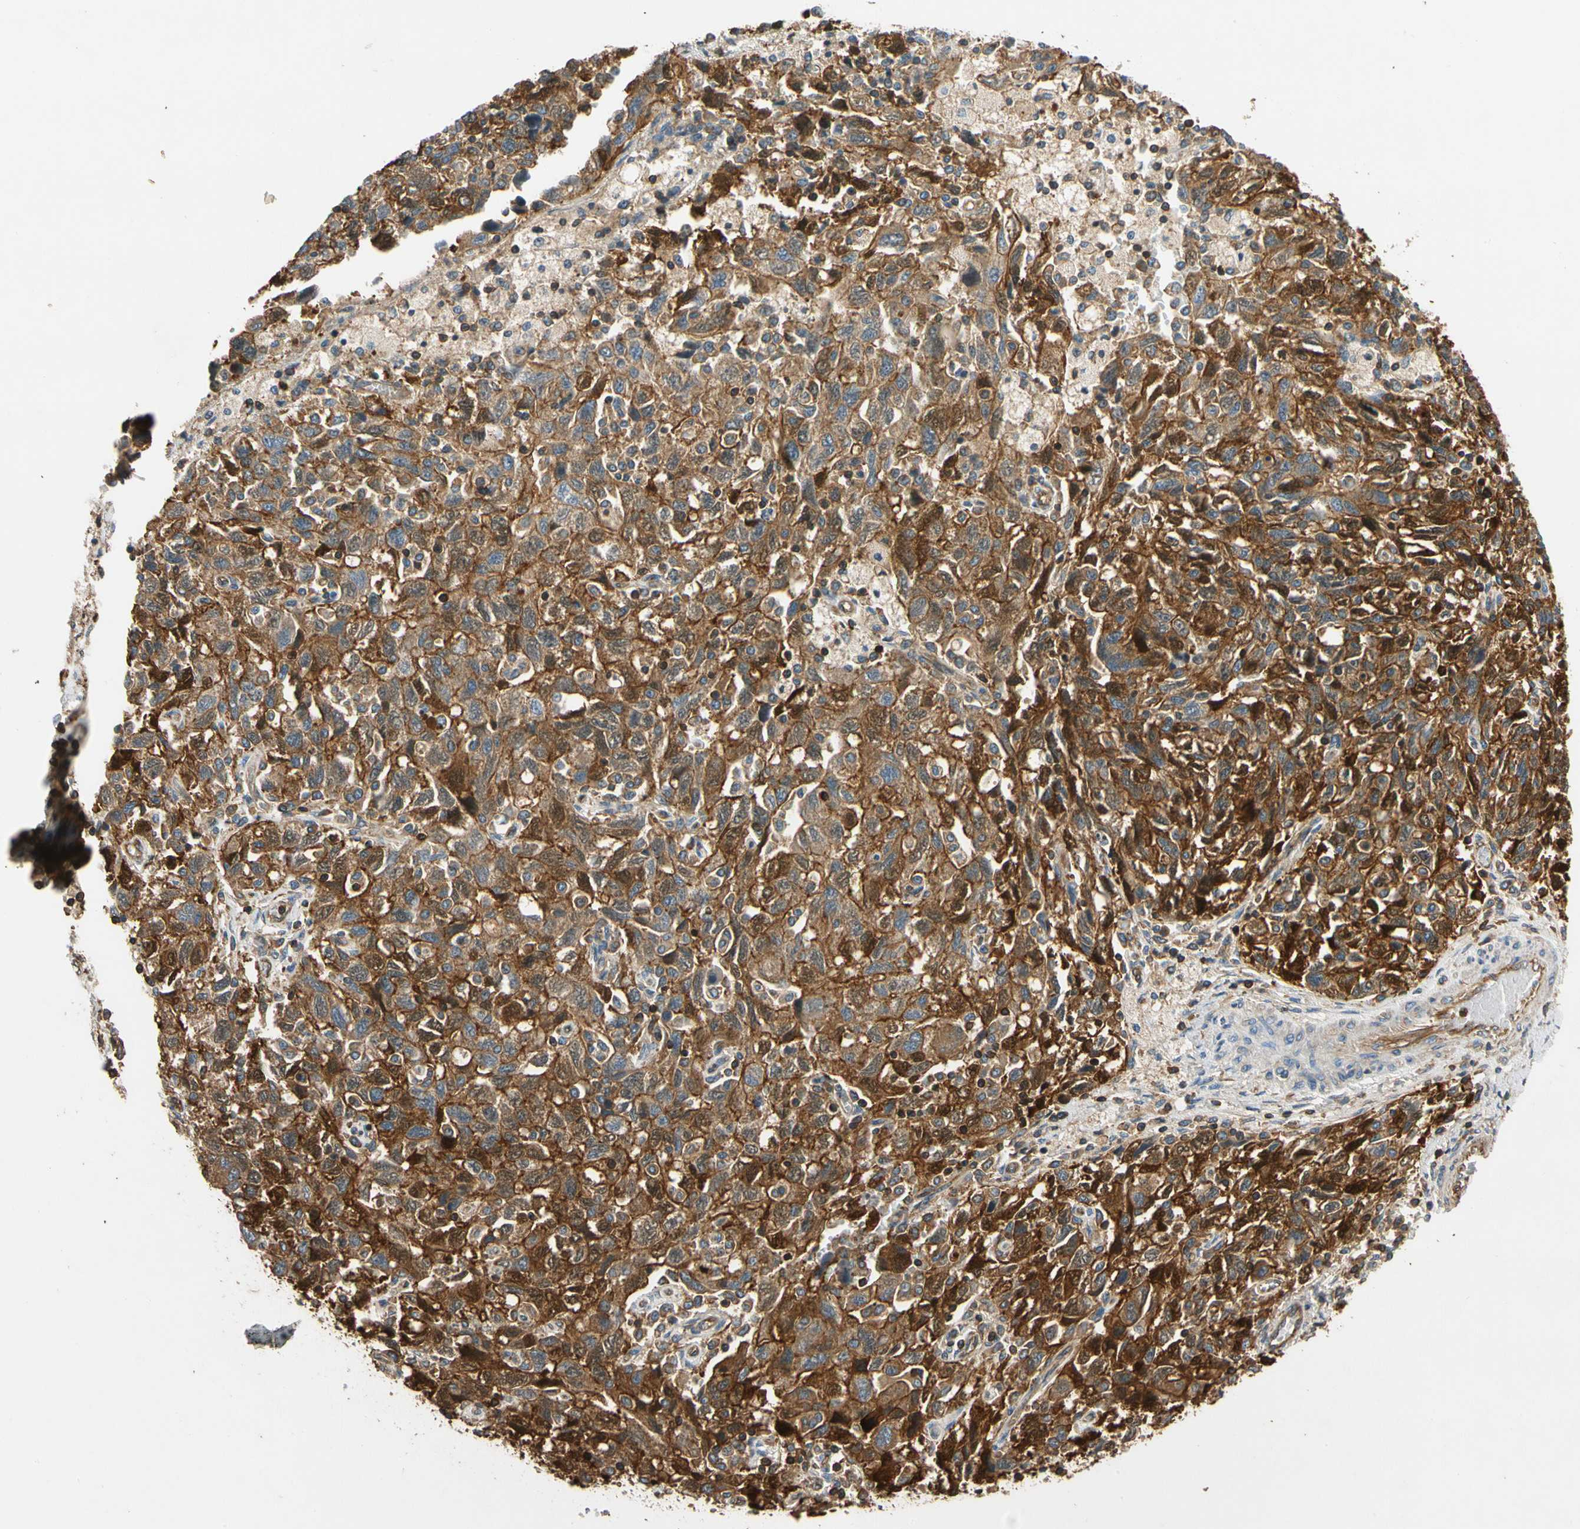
{"staining": {"intensity": "strong", "quantity": ">75%", "location": "cytoplasmic/membranous"}, "tissue": "ovarian cancer", "cell_type": "Tumor cells", "image_type": "cancer", "snomed": [{"axis": "morphology", "description": "Carcinoma, NOS"}, {"axis": "morphology", "description": "Cystadenocarcinoma, serous, NOS"}, {"axis": "topography", "description": "Ovary"}], "caption": "Ovarian cancer tissue reveals strong cytoplasmic/membranous staining in about >75% of tumor cells, visualized by immunohistochemistry.", "gene": "TCP11L1", "patient": {"sex": "female", "age": 69}}